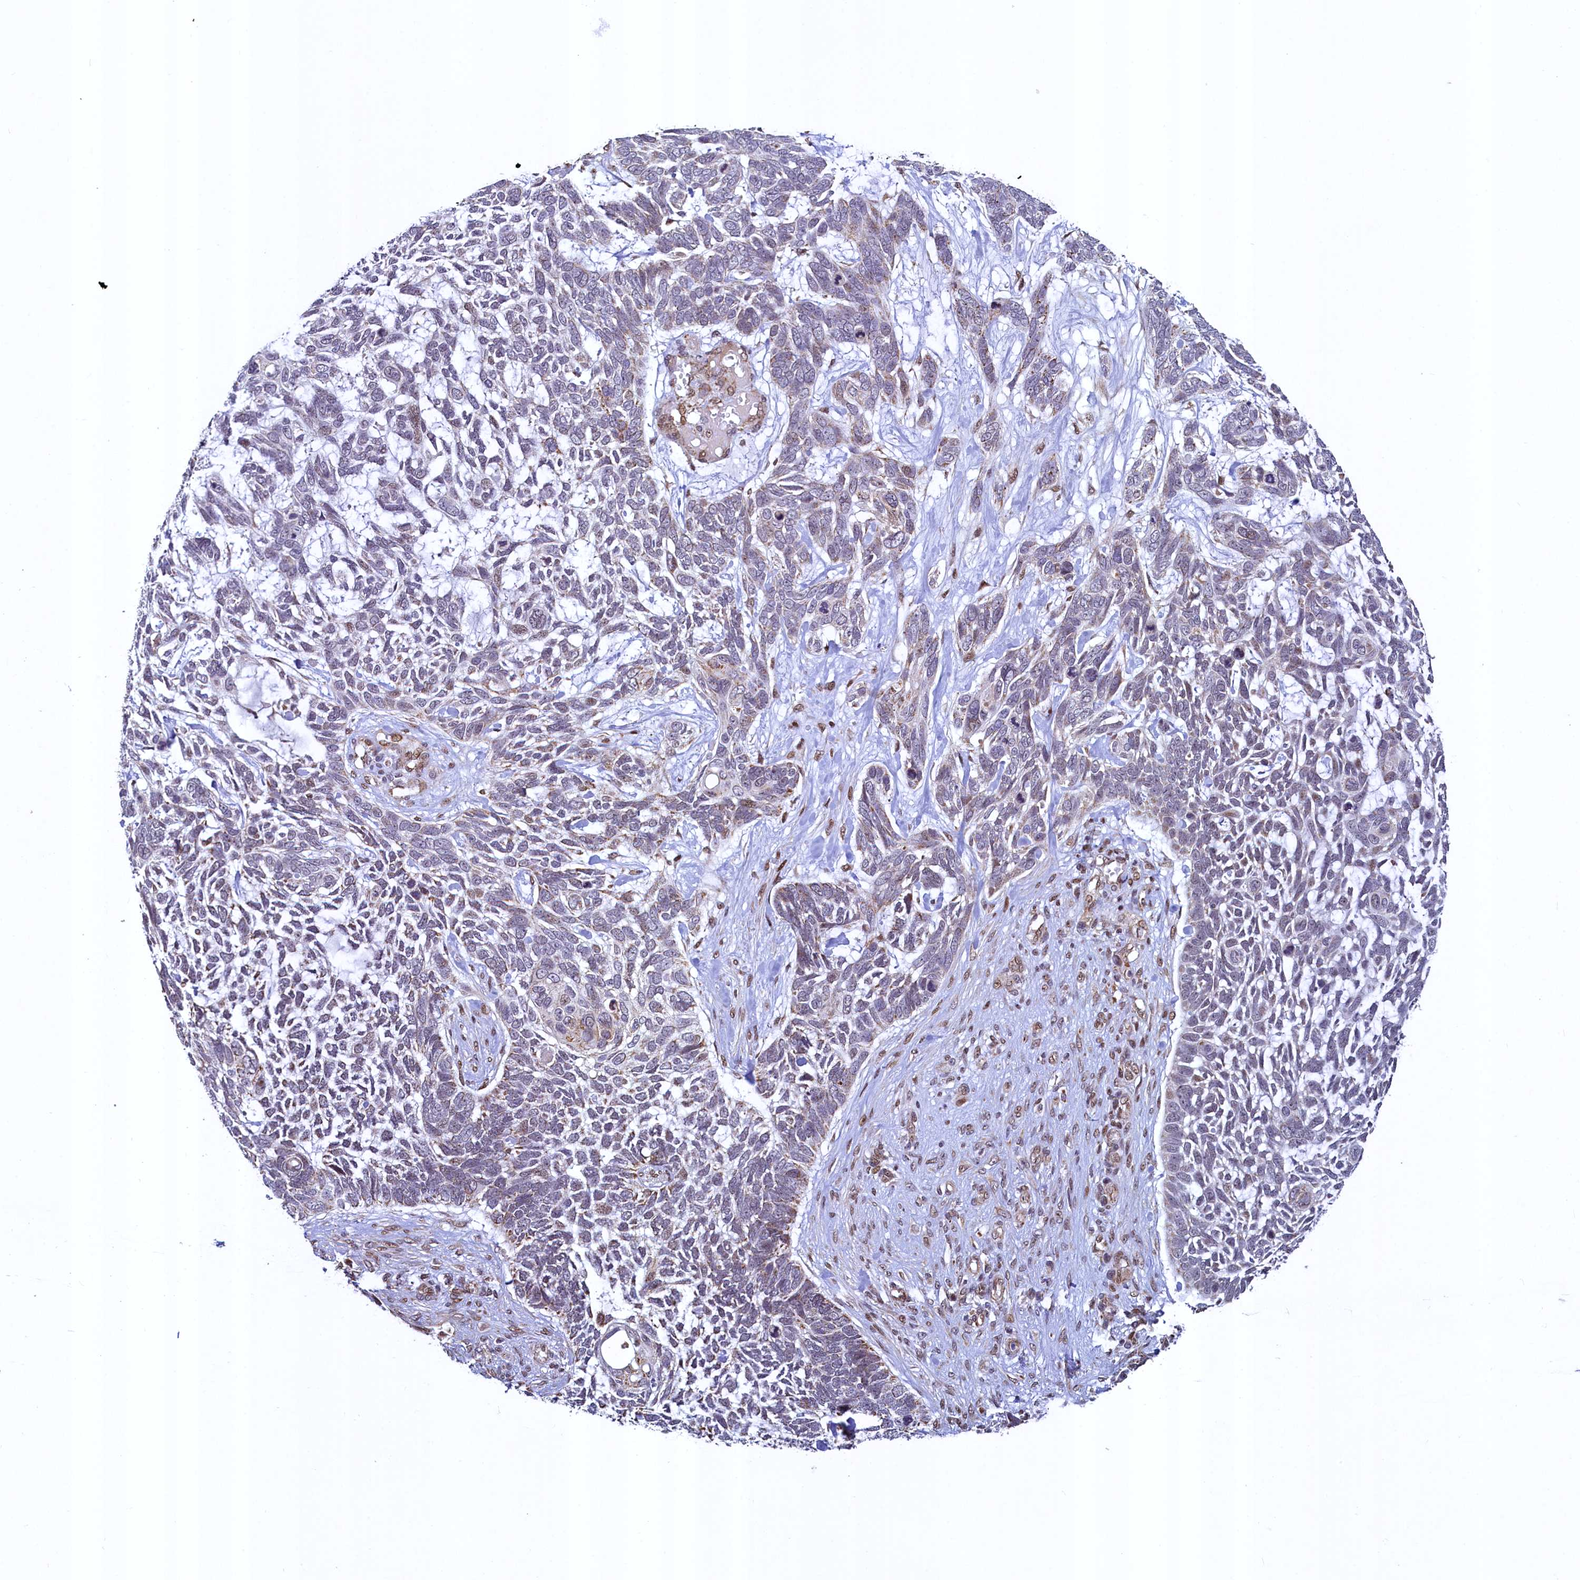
{"staining": {"intensity": "weak", "quantity": "<25%", "location": "cytoplasmic/membranous"}, "tissue": "skin cancer", "cell_type": "Tumor cells", "image_type": "cancer", "snomed": [{"axis": "morphology", "description": "Basal cell carcinoma"}, {"axis": "topography", "description": "Skin"}], "caption": "Immunohistochemistry (IHC) image of basal cell carcinoma (skin) stained for a protein (brown), which shows no positivity in tumor cells.", "gene": "ZNF577", "patient": {"sex": "male", "age": 88}}